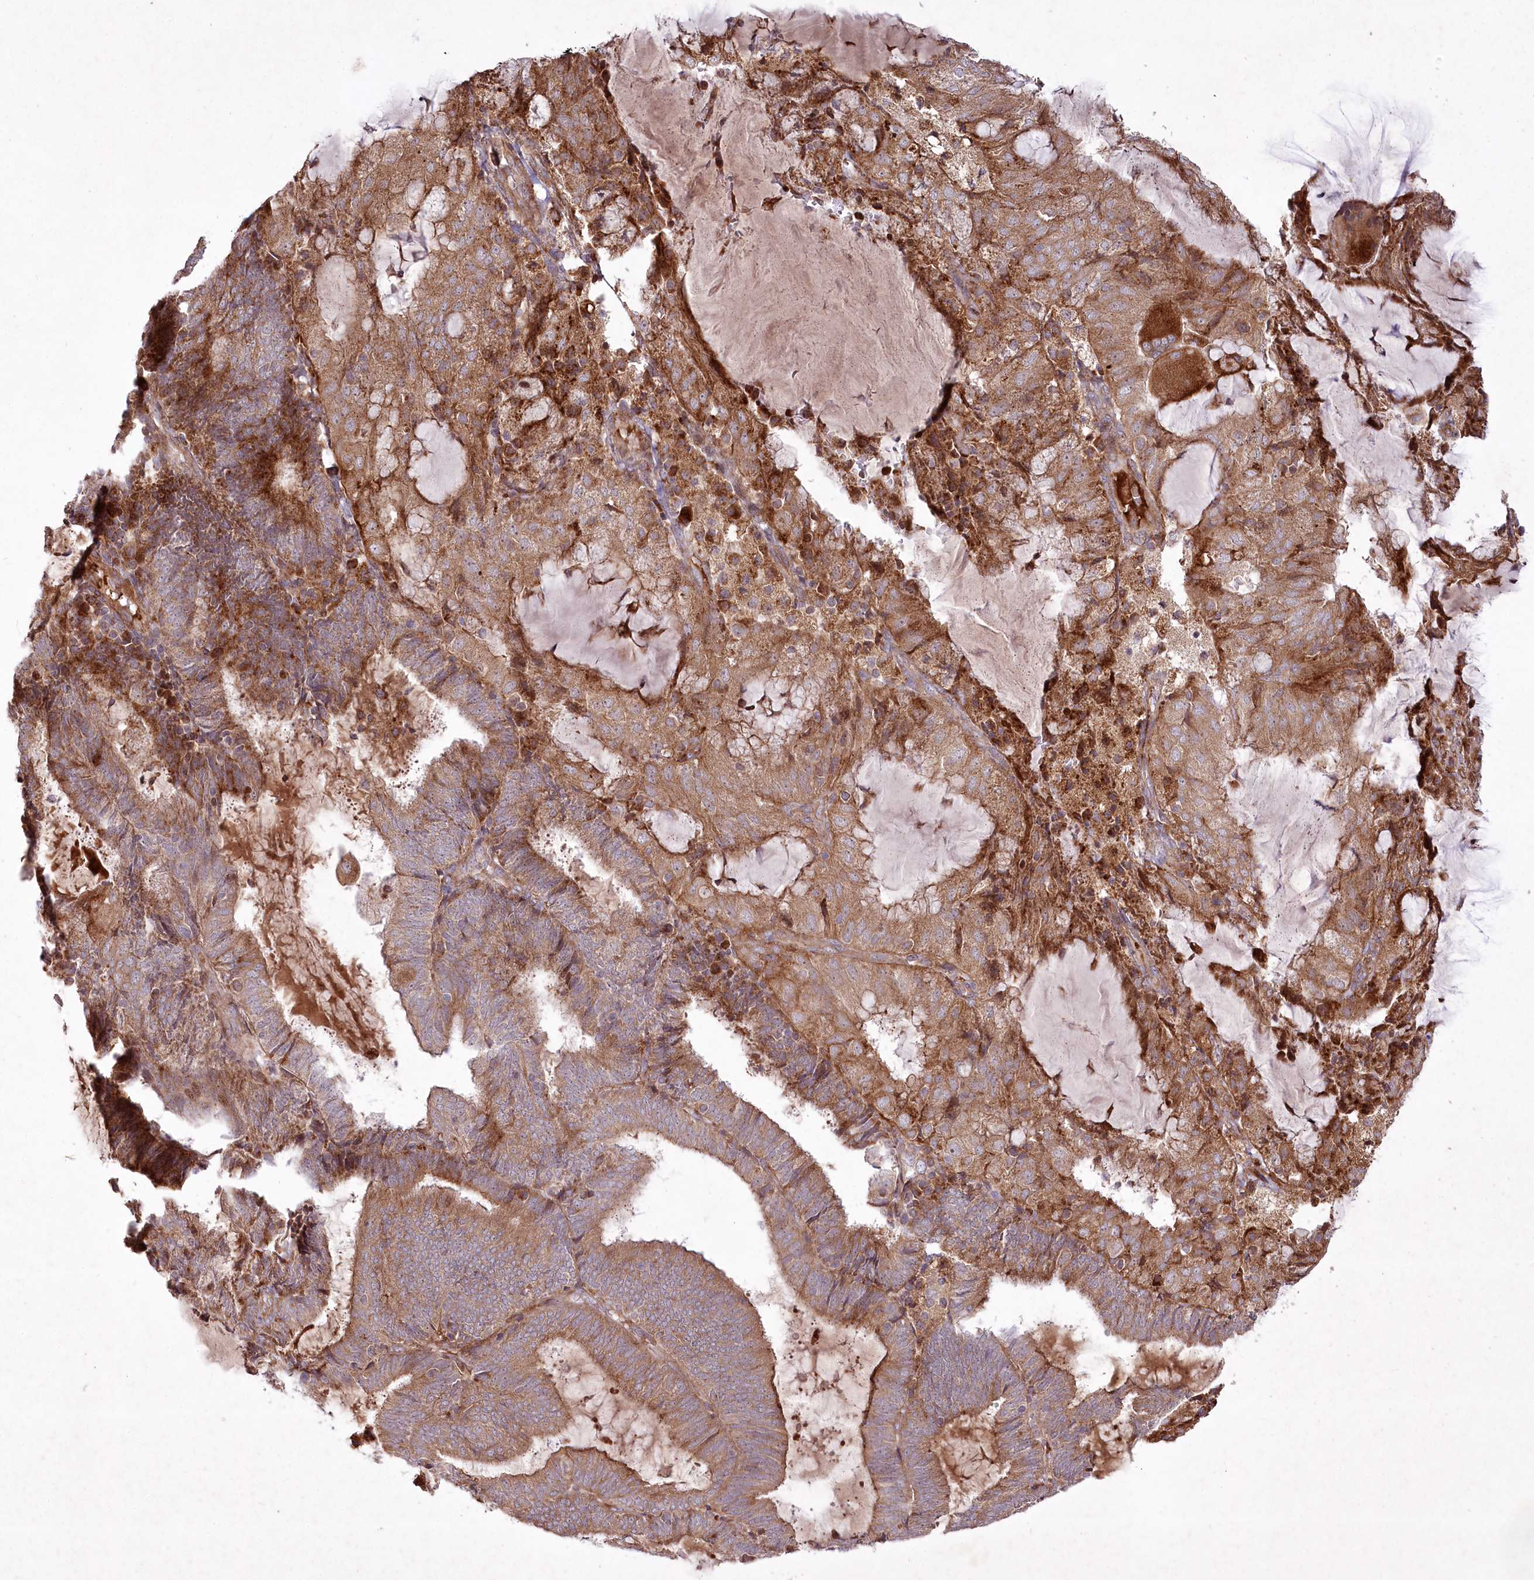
{"staining": {"intensity": "moderate", "quantity": ">75%", "location": "cytoplasmic/membranous"}, "tissue": "endometrial cancer", "cell_type": "Tumor cells", "image_type": "cancer", "snomed": [{"axis": "morphology", "description": "Adenocarcinoma, NOS"}, {"axis": "topography", "description": "Endometrium"}], "caption": "The image demonstrates a brown stain indicating the presence of a protein in the cytoplasmic/membranous of tumor cells in adenocarcinoma (endometrial).", "gene": "PSTK", "patient": {"sex": "female", "age": 81}}